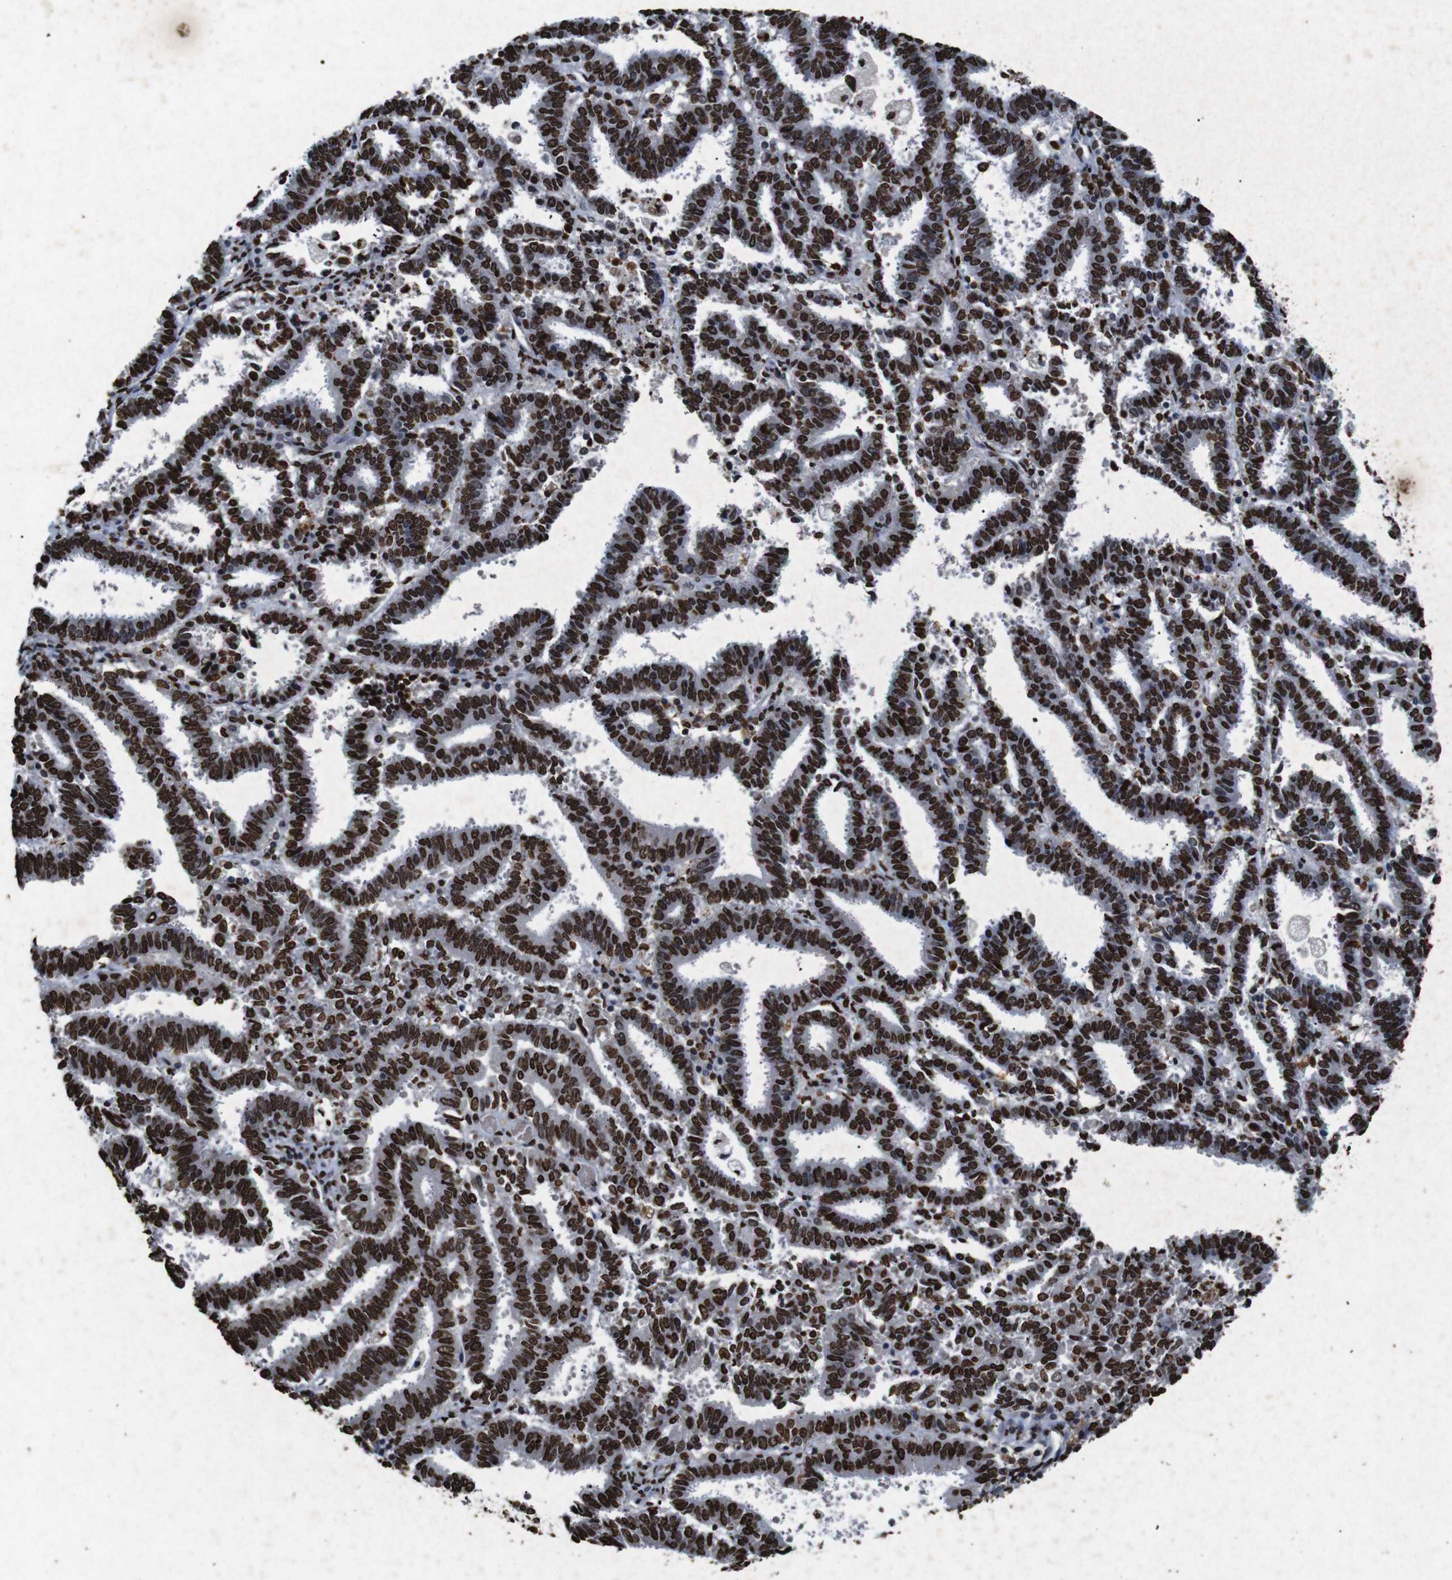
{"staining": {"intensity": "strong", "quantity": ">75%", "location": "nuclear"}, "tissue": "endometrial cancer", "cell_type": "Tumor cells", "image_type": "cancer", "snomed": [{"axis": "morphology", "description": "Adenocarcinoma, NOS"}, {"axis": "topography", "description": "Uterus"}], "caption": "IHC staining of adenocarcinoma (endometrial), which reveals high levels of strong nuclear positivity in about >75% of tumor cells indicating strong nuclear protein staining. The staining was performed using DAB (brown) for protein detection and nuclei were counterstained in hematoxylin (blue).", "gene": "MDM2", "patient": {"sex": "female", "age": 83}}